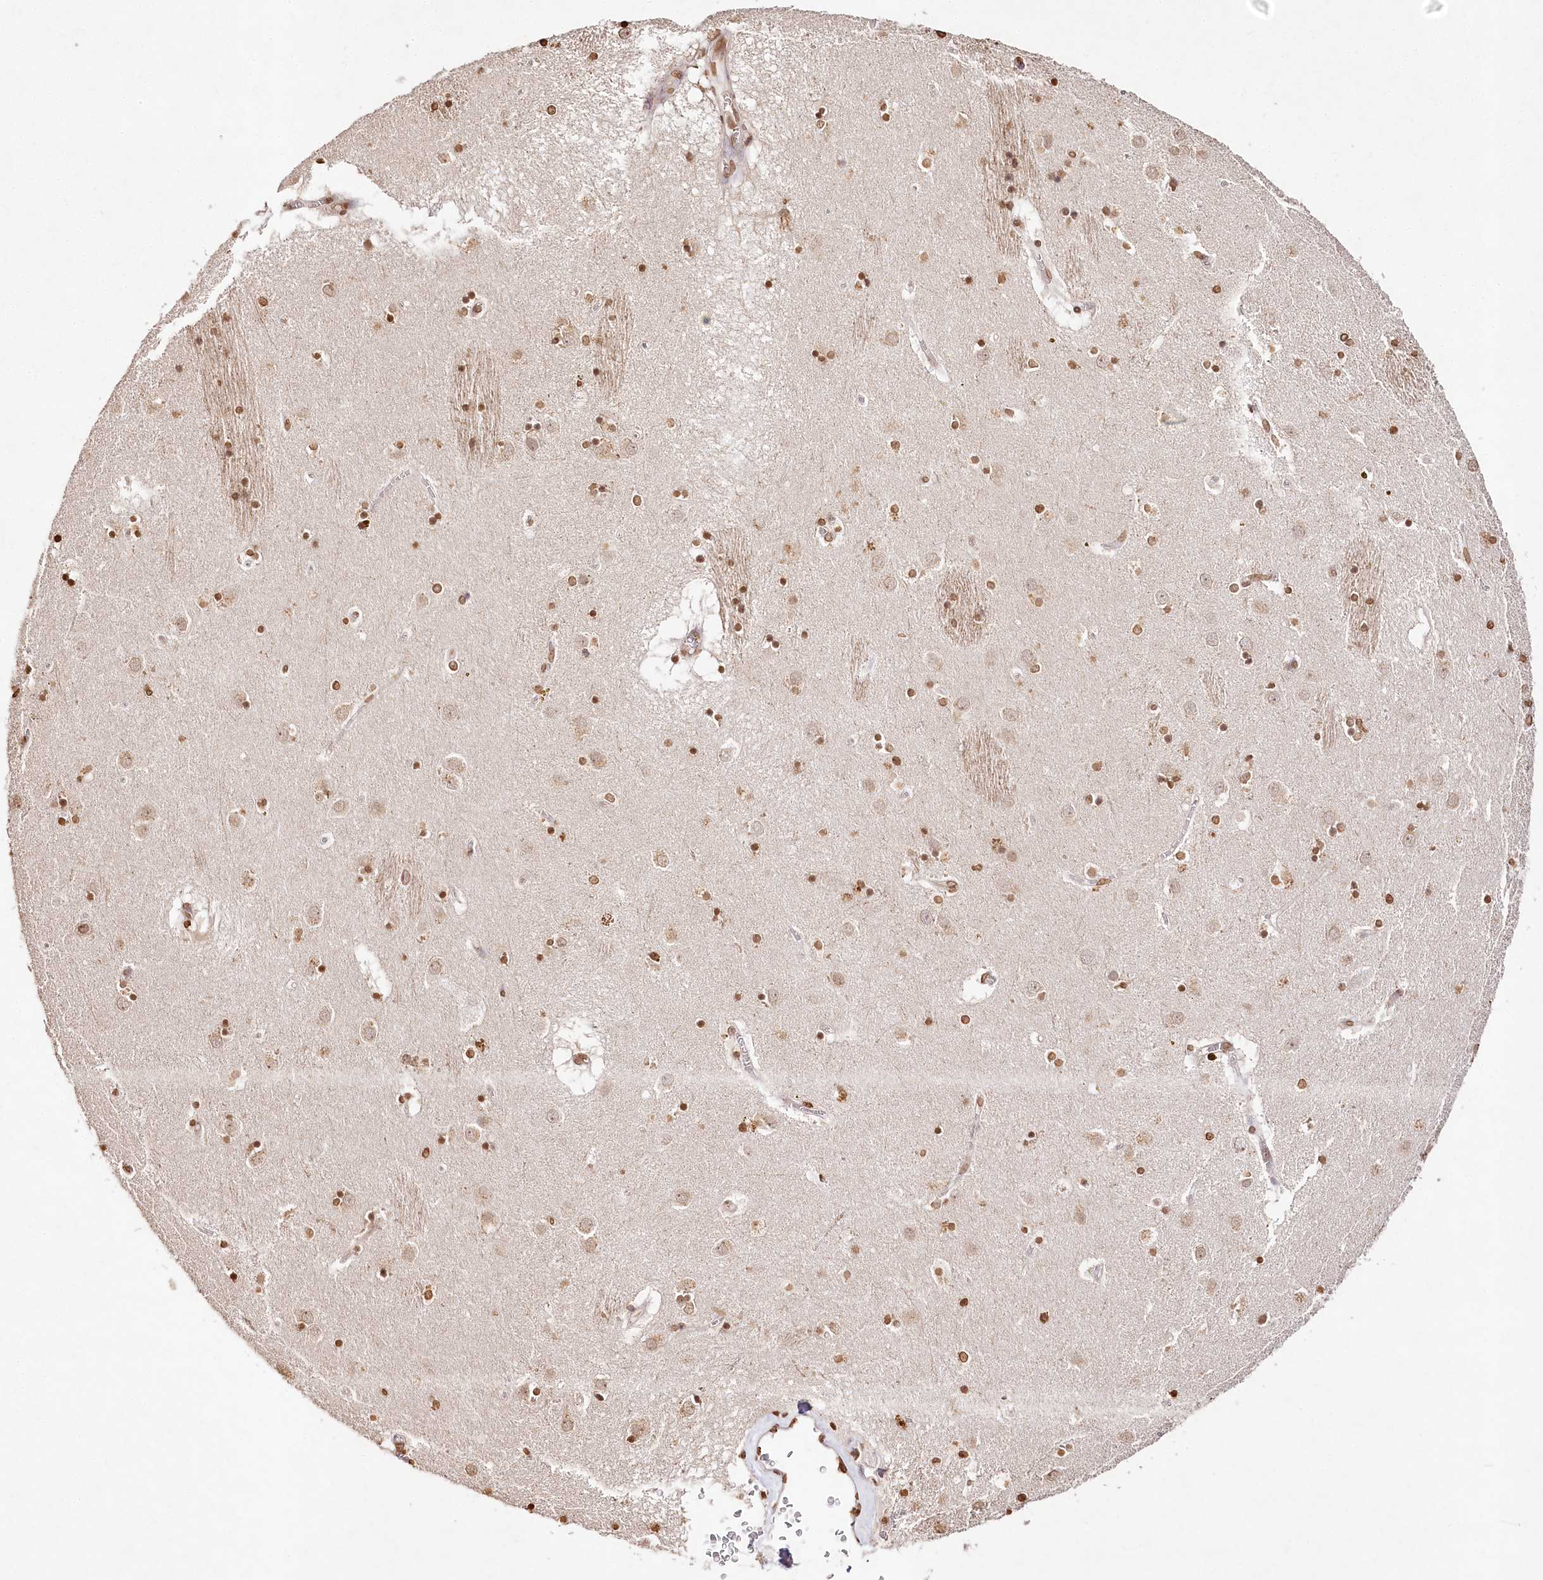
{"staining": {"intensity": "moderate", "quantity": ">75%", "location": "nuclear"}, "tissue": "caudate", "cell_type": "Glial cells", "image_type": "normal", "snomed": [{"axis": "morphology", "description": "Normal tissue, NOS"}, {"axis": "topography", "description": "Lateral ventricle wall"}], "caption": "Caudate stained for a protein (brown) shows moderate nuclear positive staining in approximately >75% of glial cells.", "gene": "DMXL1", "patient": {"sex": "male", "age": 70}}